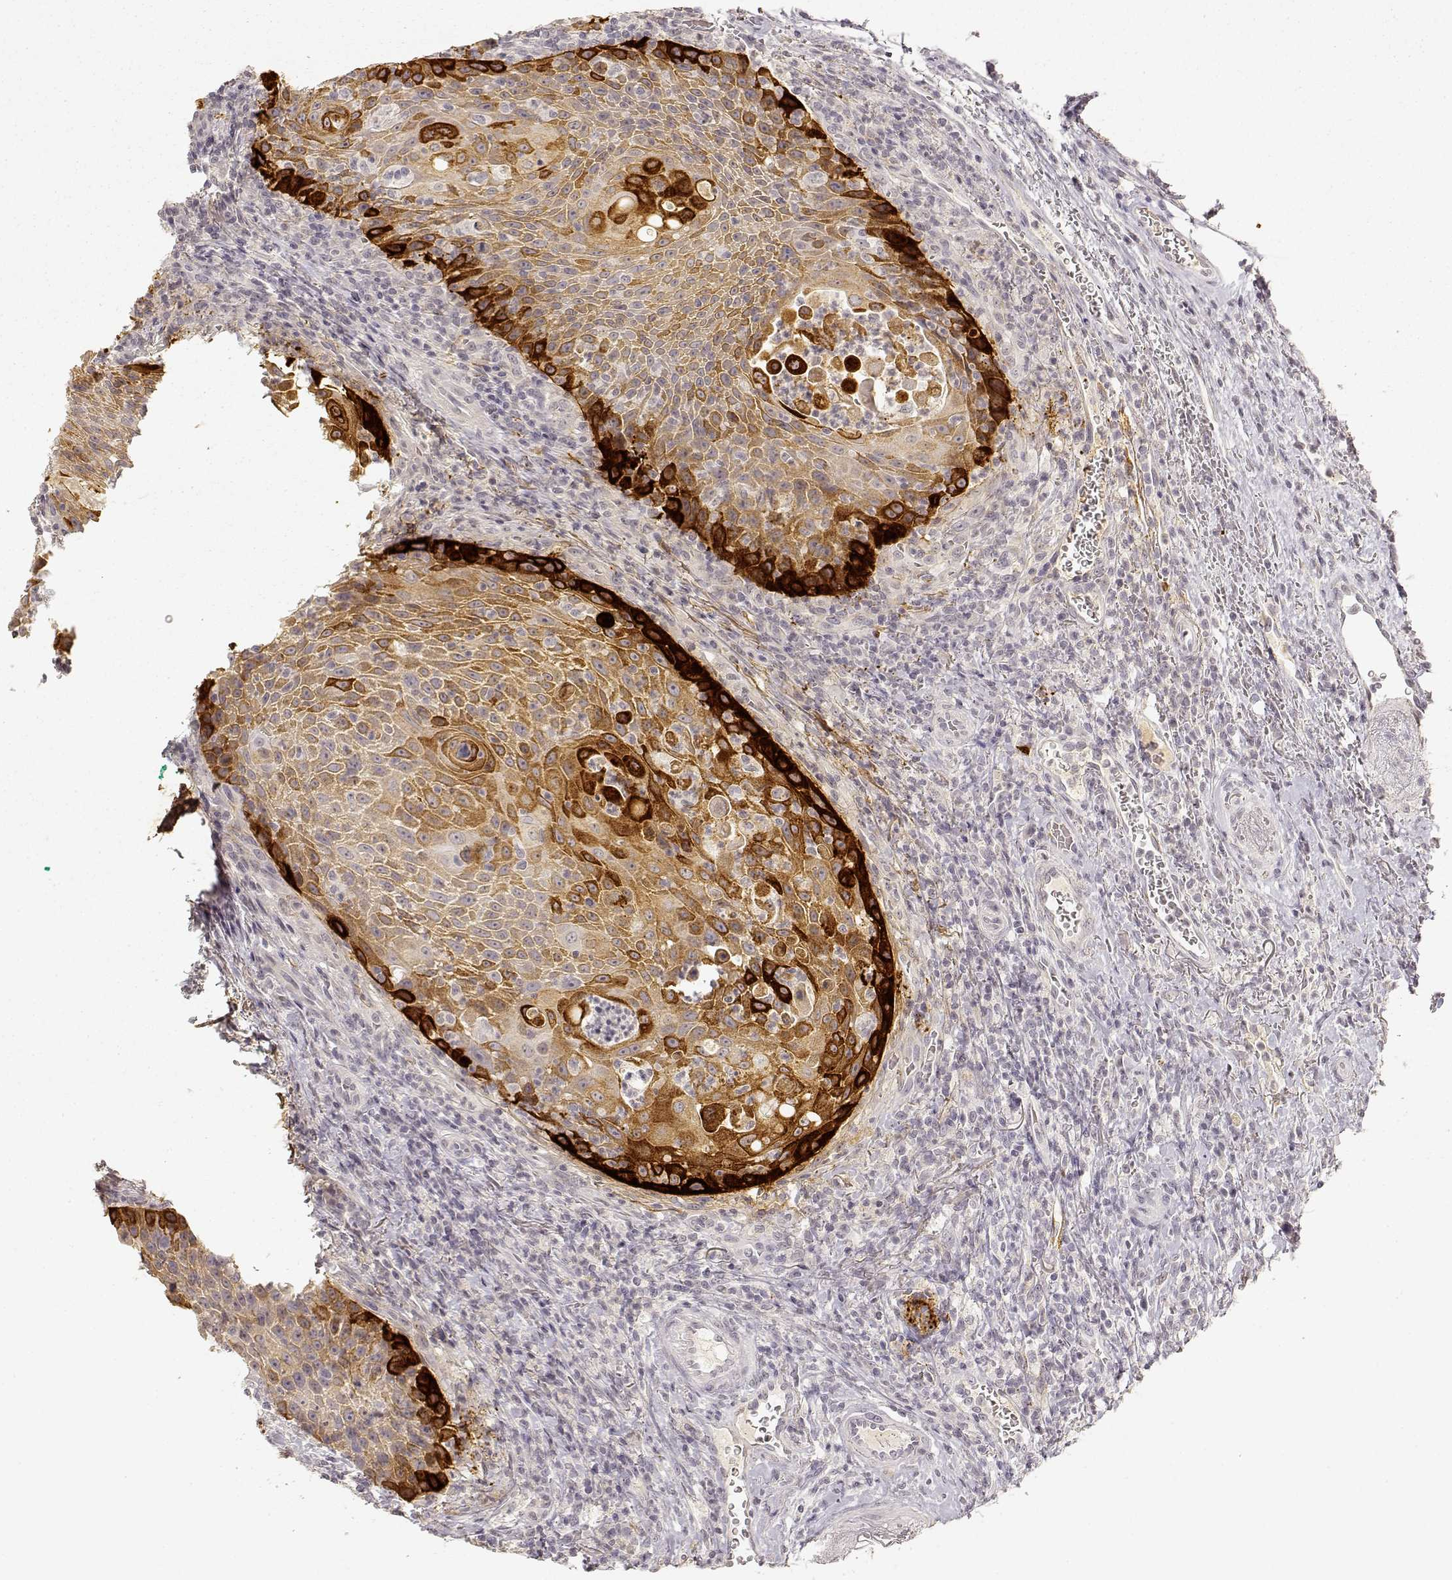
{"staining": {"intensity": "strong", "quantity": "<25%", "location": "cytoplasmic/membranous"}, "tissue": "head and neck cancer", "cell_type": "Tumor cells", "image_type": "cancer", "snomed": [{"axis": "morphology", "description": "Squamous cell carcinoma, NOS"}, {"axis": "topography", "description": "Head-Neck"}], "caption": "Tumor cells display strong cytoplasmic/membranous staining in about <25% of cells in head and neck cancer (squamous cell carcinoma). (DAB (3,3'-diaminobenzidine) IHC with brightfield microscopy, high magnification).", "gene": "LAMC2", "patient": {"sex": "male", "age": 69}}